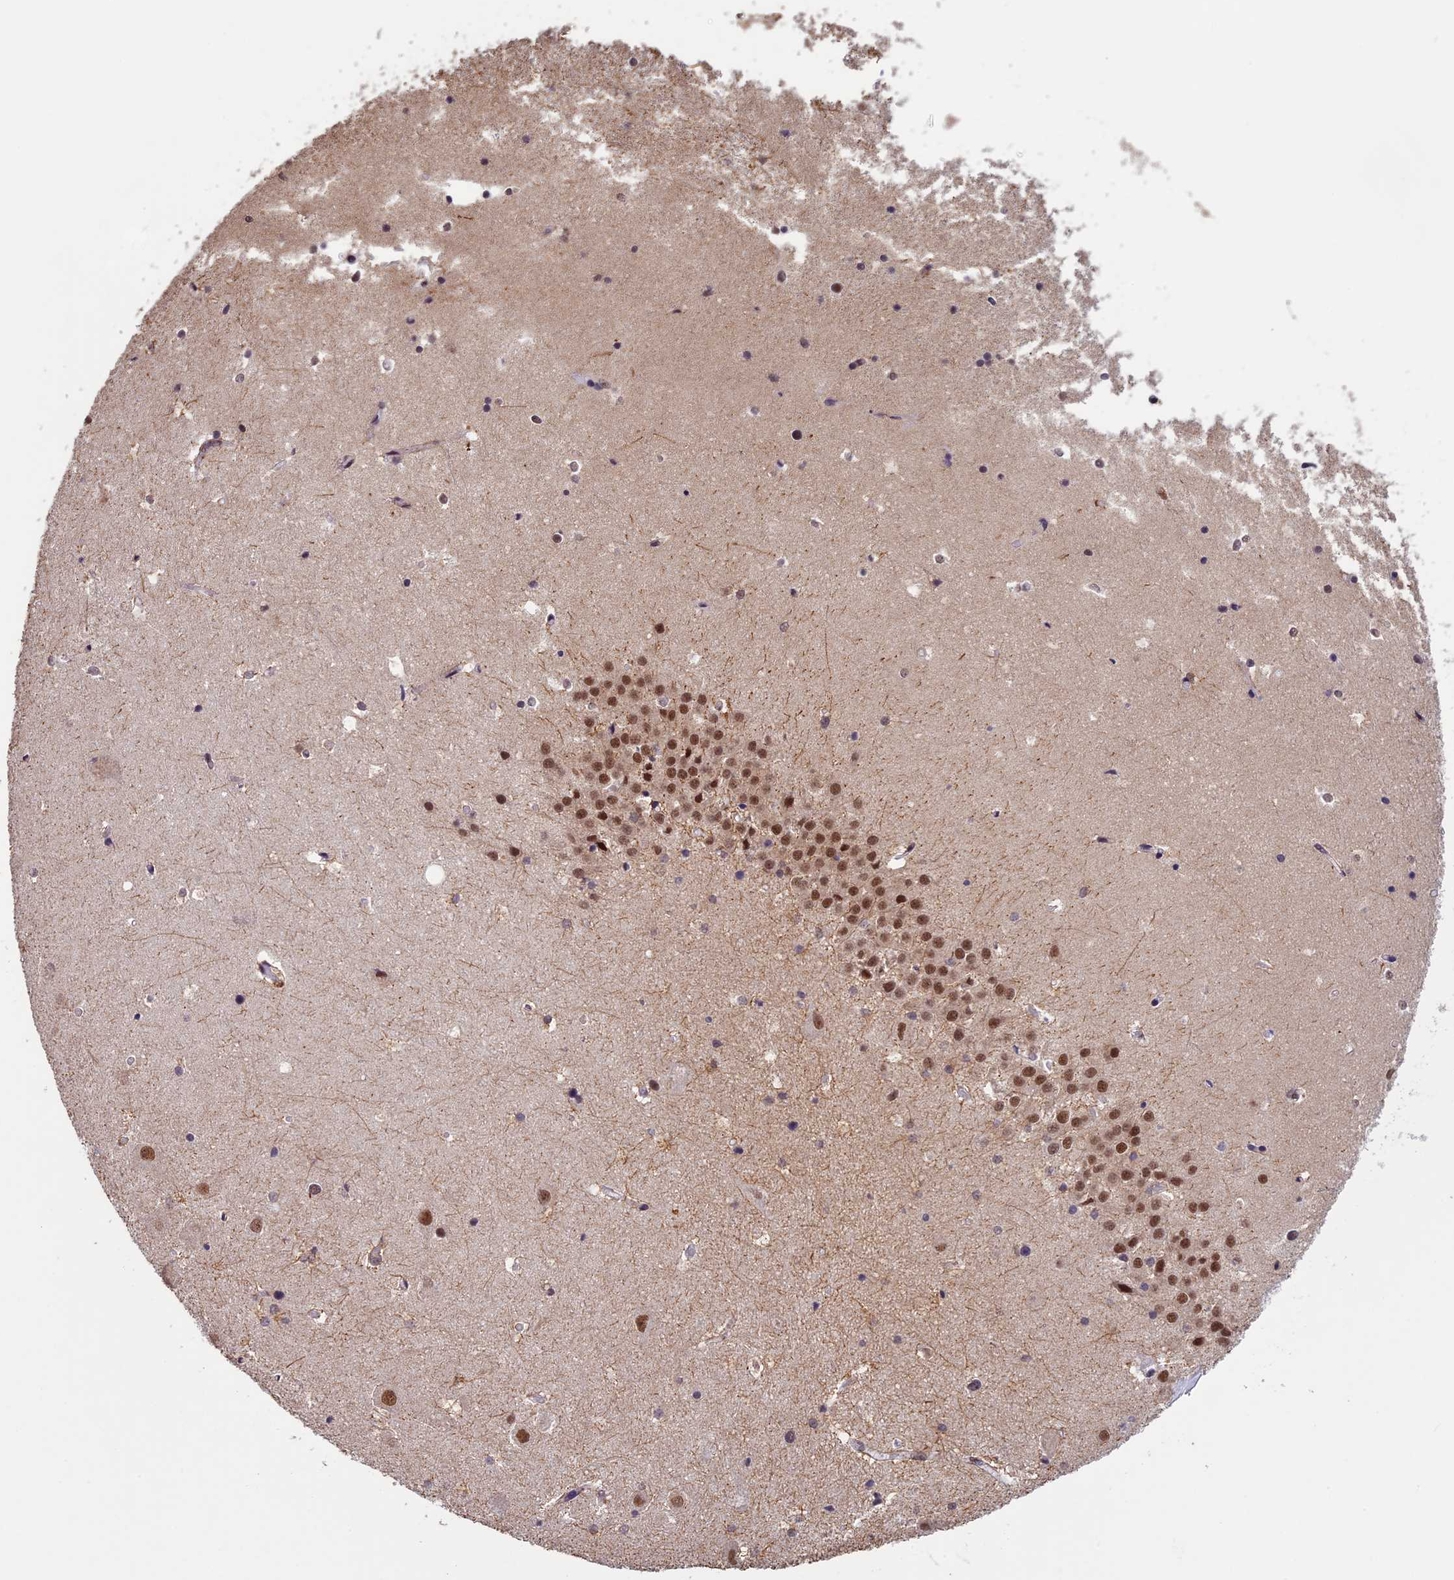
{"staining": {"intensity": "weak", "quantity": "<25%", "location": "nuclear"}, "tissue": "hippocampus", "cell_type": "Glial cells", "image_type": "normal", "snomed": [{"axis": "morphology", "description": "Normal tissue, NOS"}, {"axis": "topography", "description": "Hippocampus"}], "caption": "The photomicrograph exhibits no staining of glial cells in normal hippocampus.", "gene": "RNF40", "patient": {"sex": "female", "age": 52}}